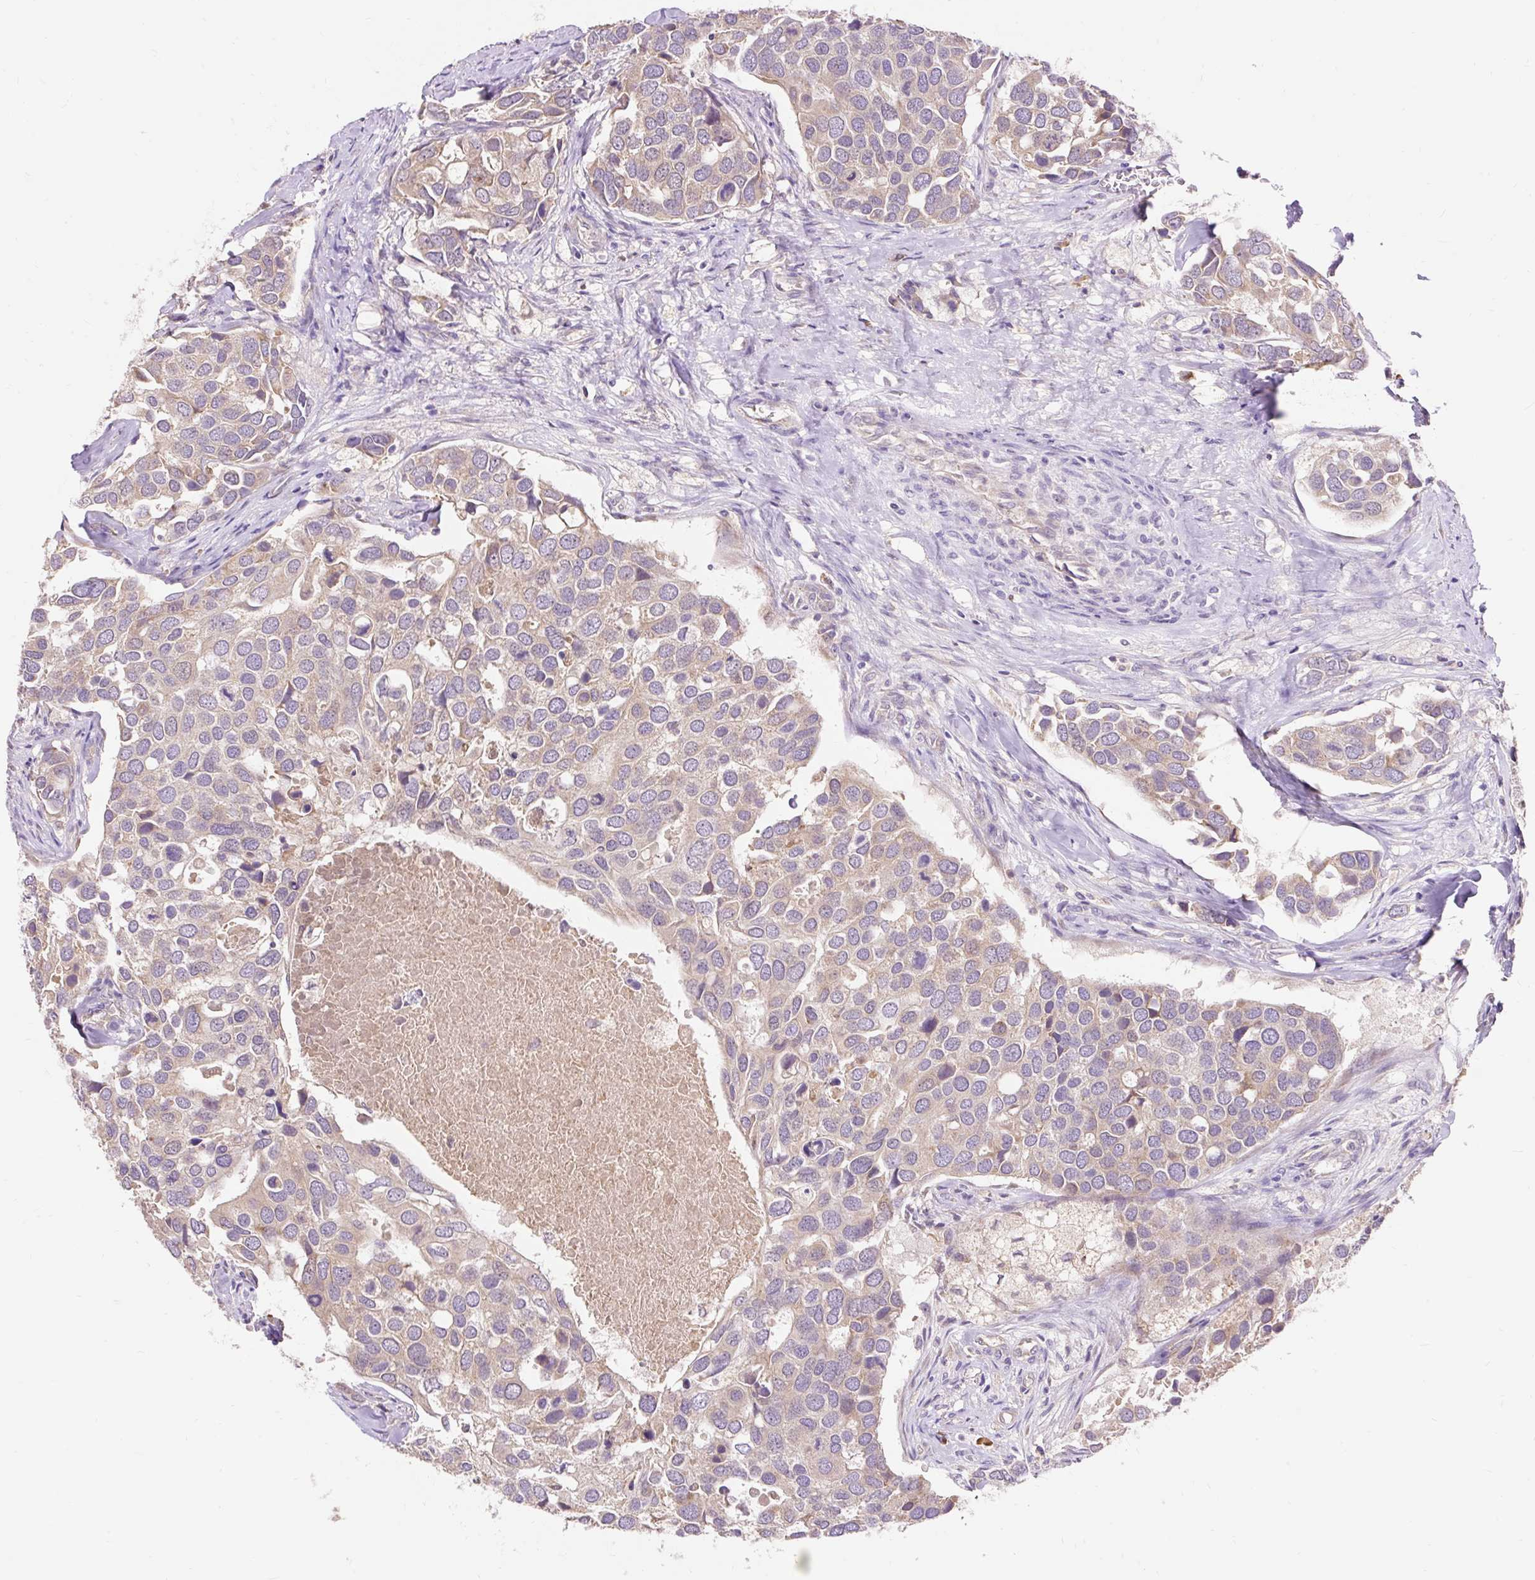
{"staining": {"intensity": "negative", "quantity": "none", "location": "none"}, "tissue": "breast cancer", "cell_type": "Tumor cells", "image_type": "cancer", "snomed": [{"axis": "morphology", "description": "Duct carcinoma"}, {"axis": "topography", "description": "Breast"}], "caption": "This is a photomicrograph of immunohistochemistry staining of breast cancer, which shows no expression in tumor cells.", "gene": "SEC63", "patient": {"sex": "female", "age": 83}}